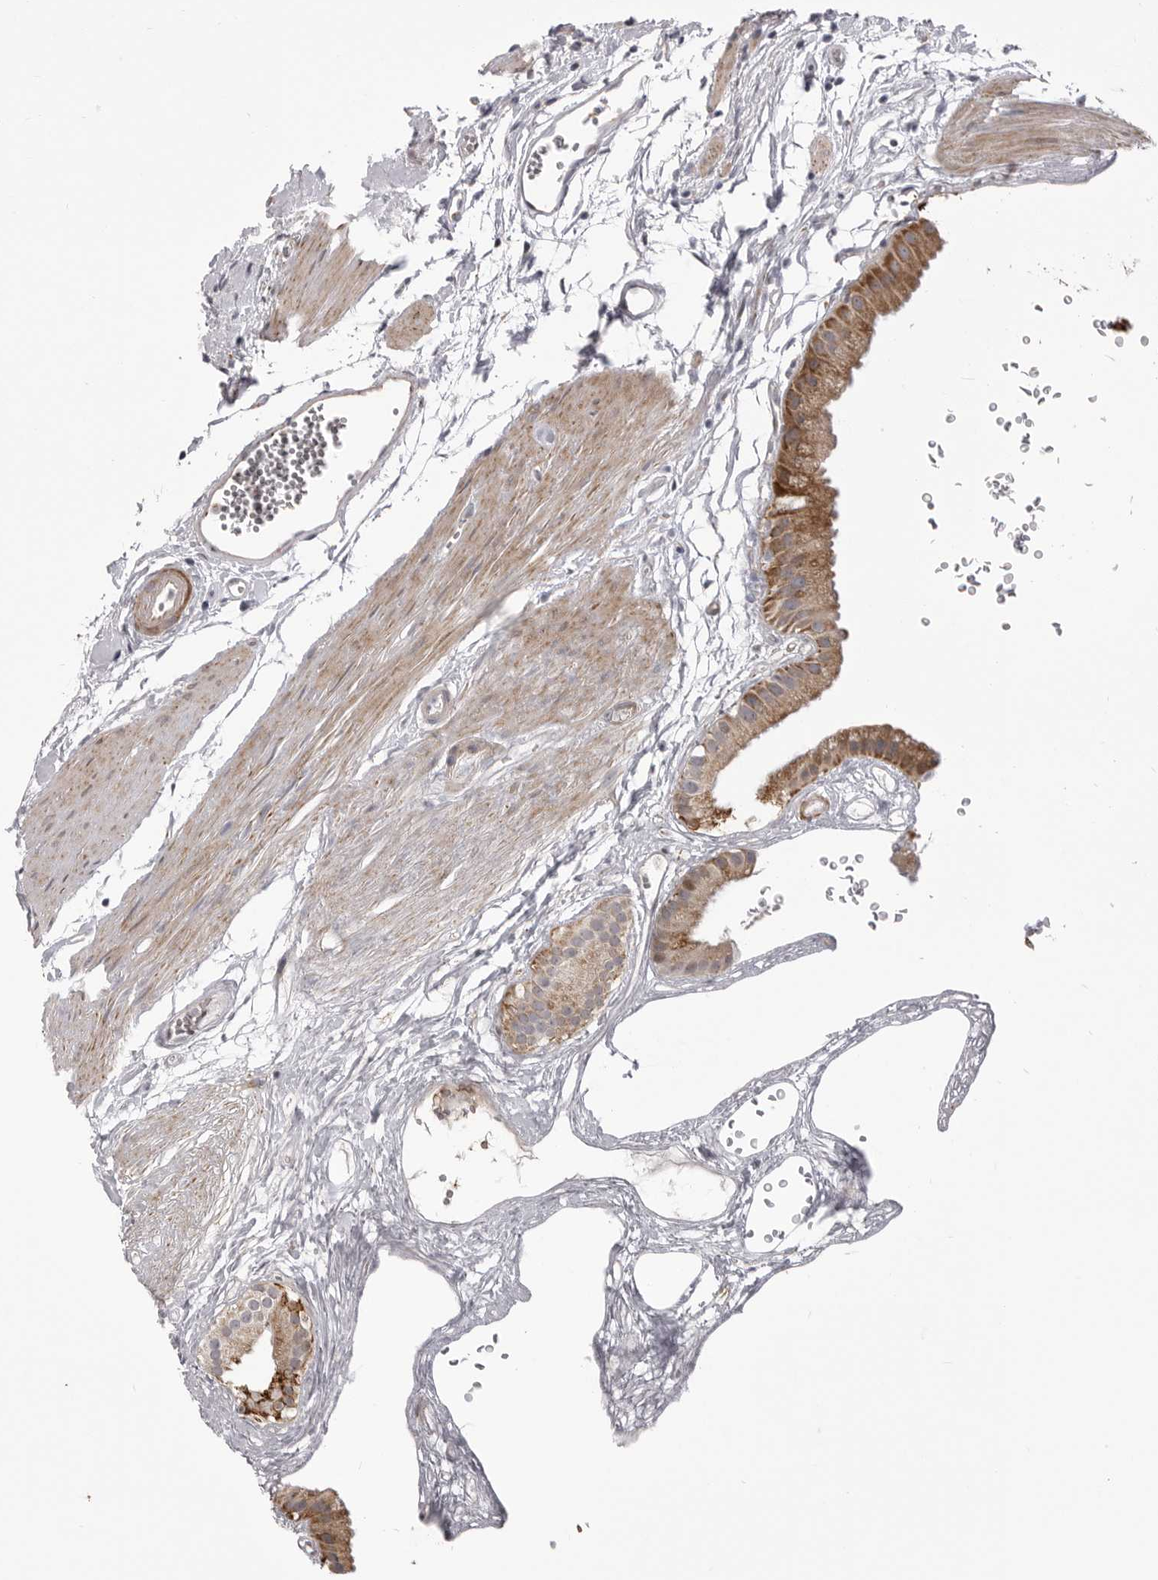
{"staining": {"intensity": "moderate", "quantity": ">75%", "location": "cytoplasmic/membranous"}, "tissue": "gallbladder", "cell_type": "Glandular cells", "image_type": "normal", "snomed": [{"axis": "morphology", "description": "Normal tissue, NOS"}, {"axis": "topography", "description": "Gallbladder"}], "caption": "Protein expression analysis of normal human gallbladder reveals moderate cytoplasmic/membranous positivity in approximately >75% of glandular cells.", "gene": "TMPRSS11F", "patient": {"sex": "female", "age": 64}}